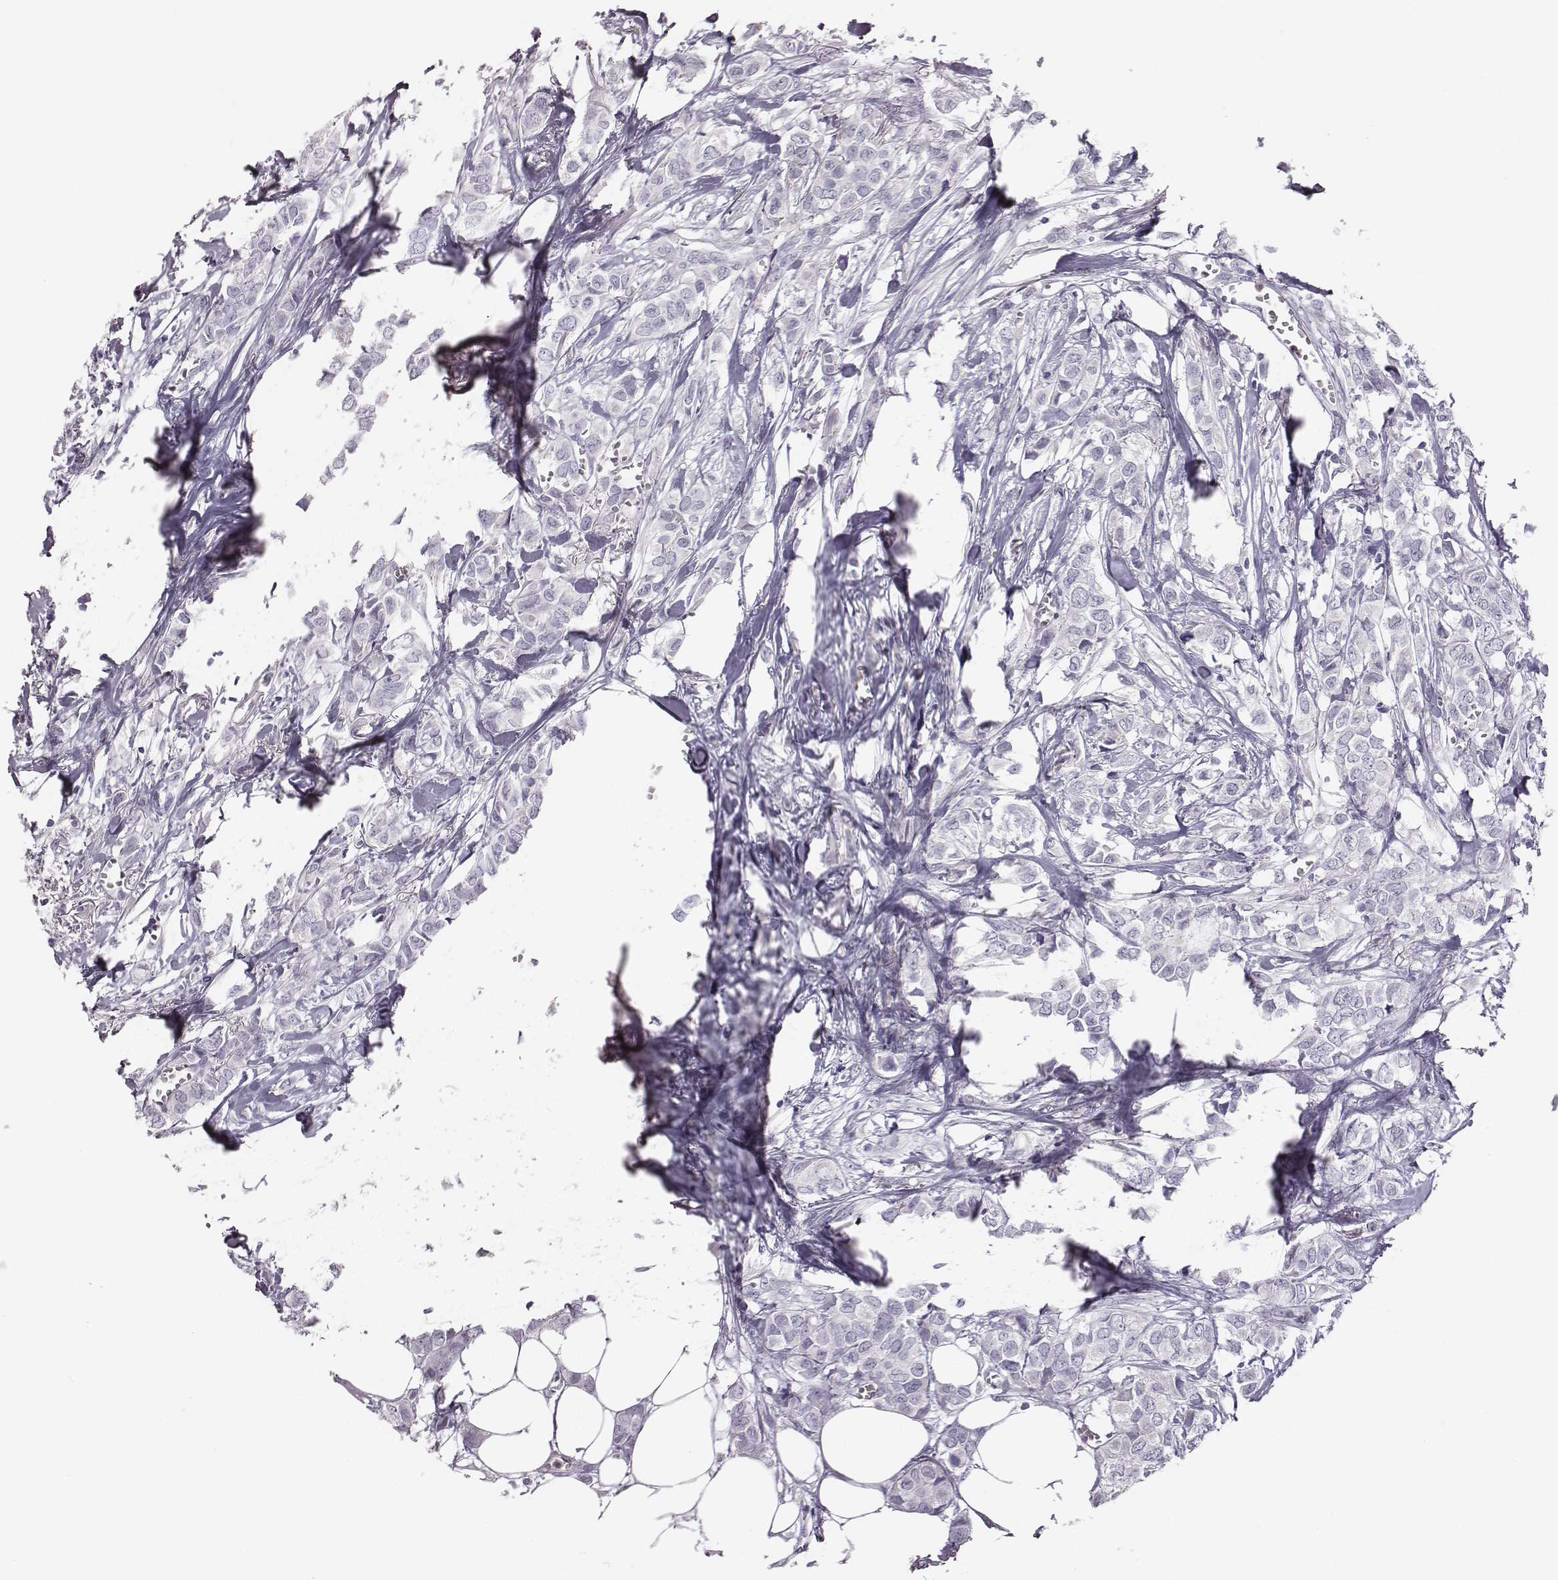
{"staining": {"intensity": "negative", "quantity": "none", "location": "none"}, "tissue": "breast cancer", "cell_type": "Tumor cells", "image_type": "cancer", "snomed": [{"axis": "morphology", "description": "Duct carcinoma"}, {"axis": "topography", "description": "Breast"}], "caption": "DAB (3,3'-diaminobenzidine) immunohistochemical staining of breast infiltrating ductal carcinoma shows no significant positivity in tumor cells.", "gene": "GUCA1A", "patient": {"sex": "female", "age": 85}}